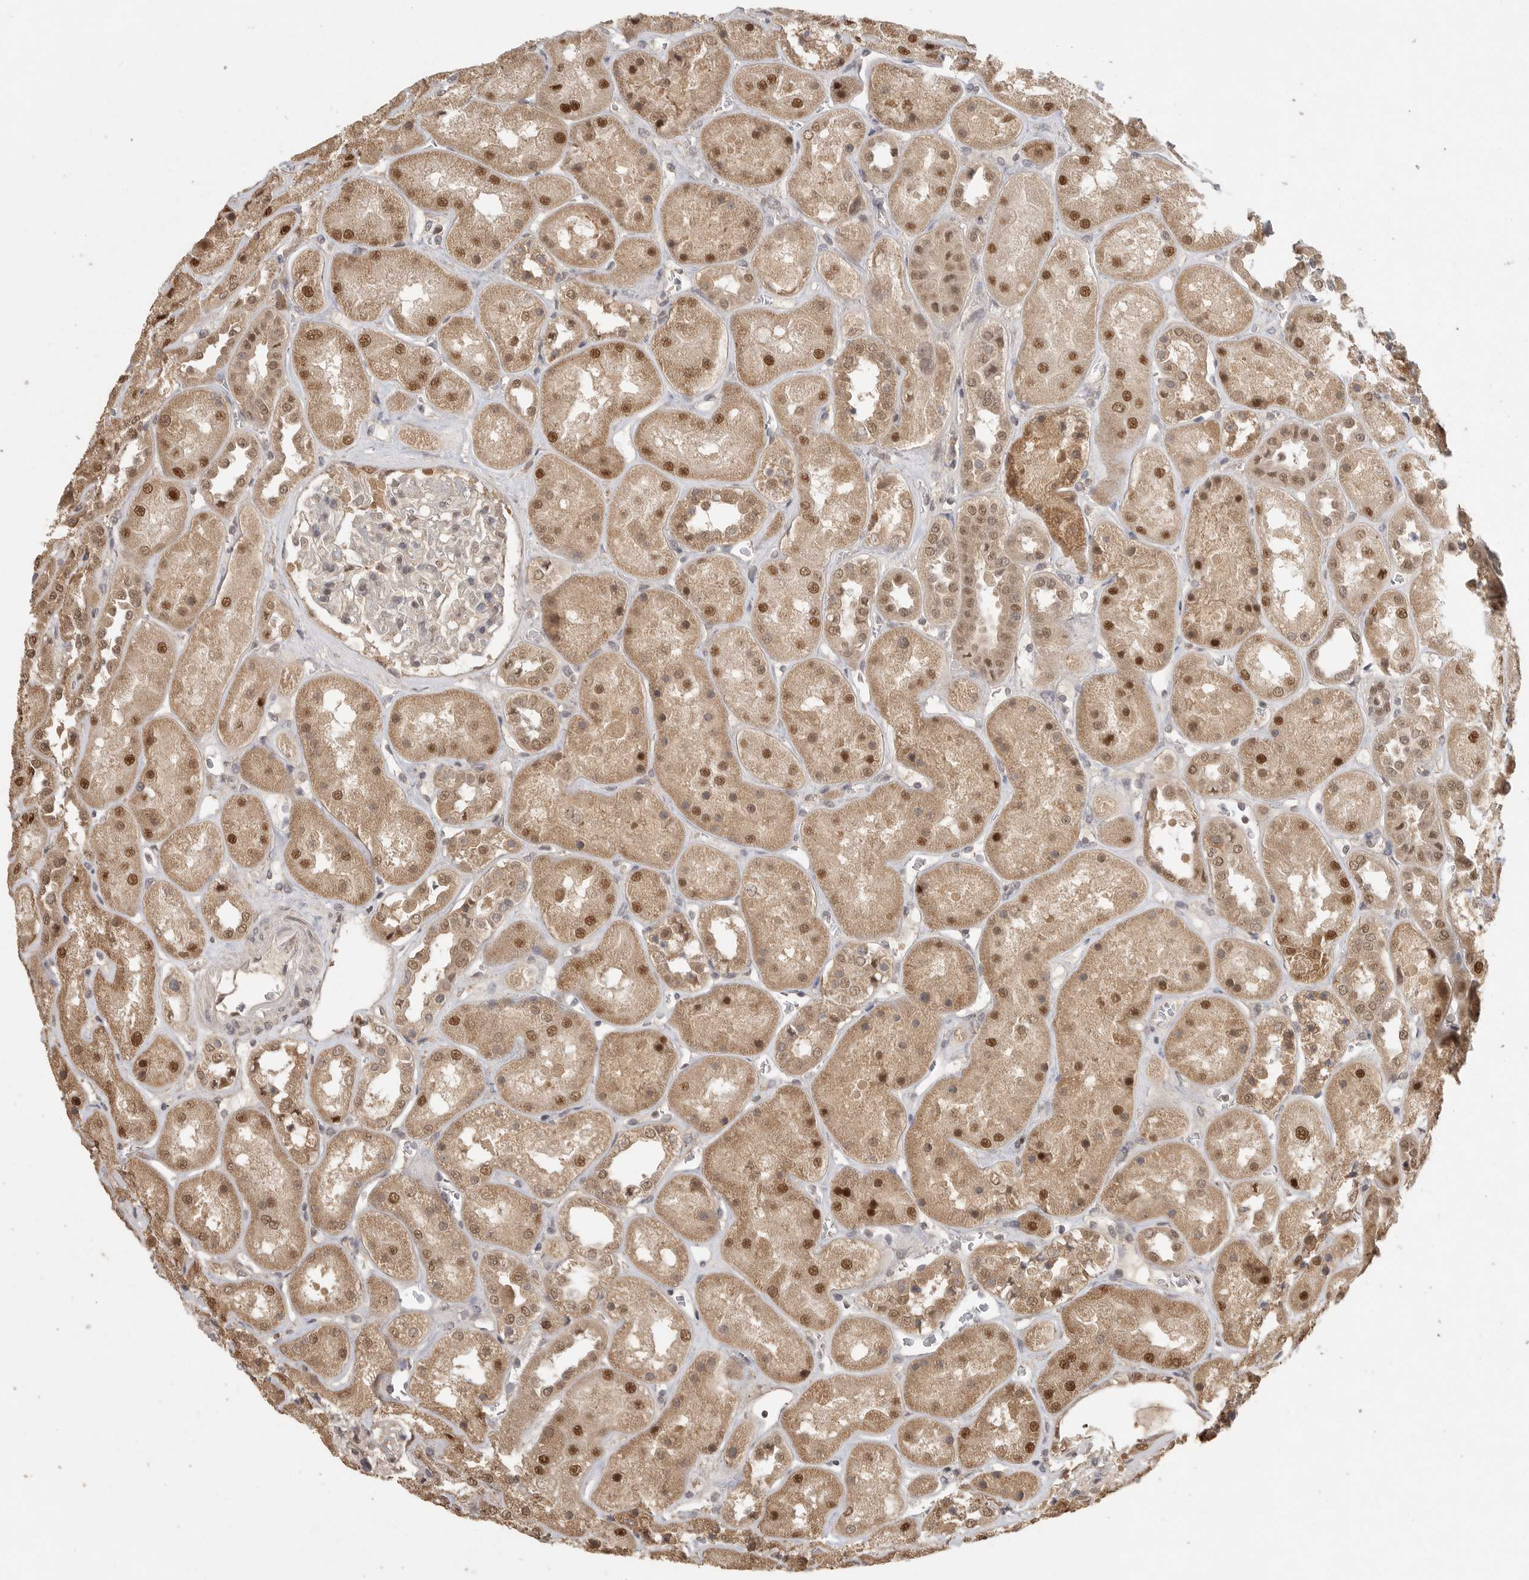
{"staining": {"intensity": "weak", "quantity": "25%-75%", "location": "nuclear"}, "tissue": "kidney", "cell_type": "Cells in glomeruli", "image_type": "normal", "snomed": [{"axis": "morphology", "description": "Normal tissue, NOS"}, {"axis": "topography", "description": "Kidney"}], "caption": "A high-resolution photomicrograph shows immunohistochemistry (IHC) staining of unremarkable kidney, which displays weak nuclear positivity in about 25%-75% of cells in glomeruli.", "gene": "DFFA", "patient": {"sex": "male", "age": 70}}